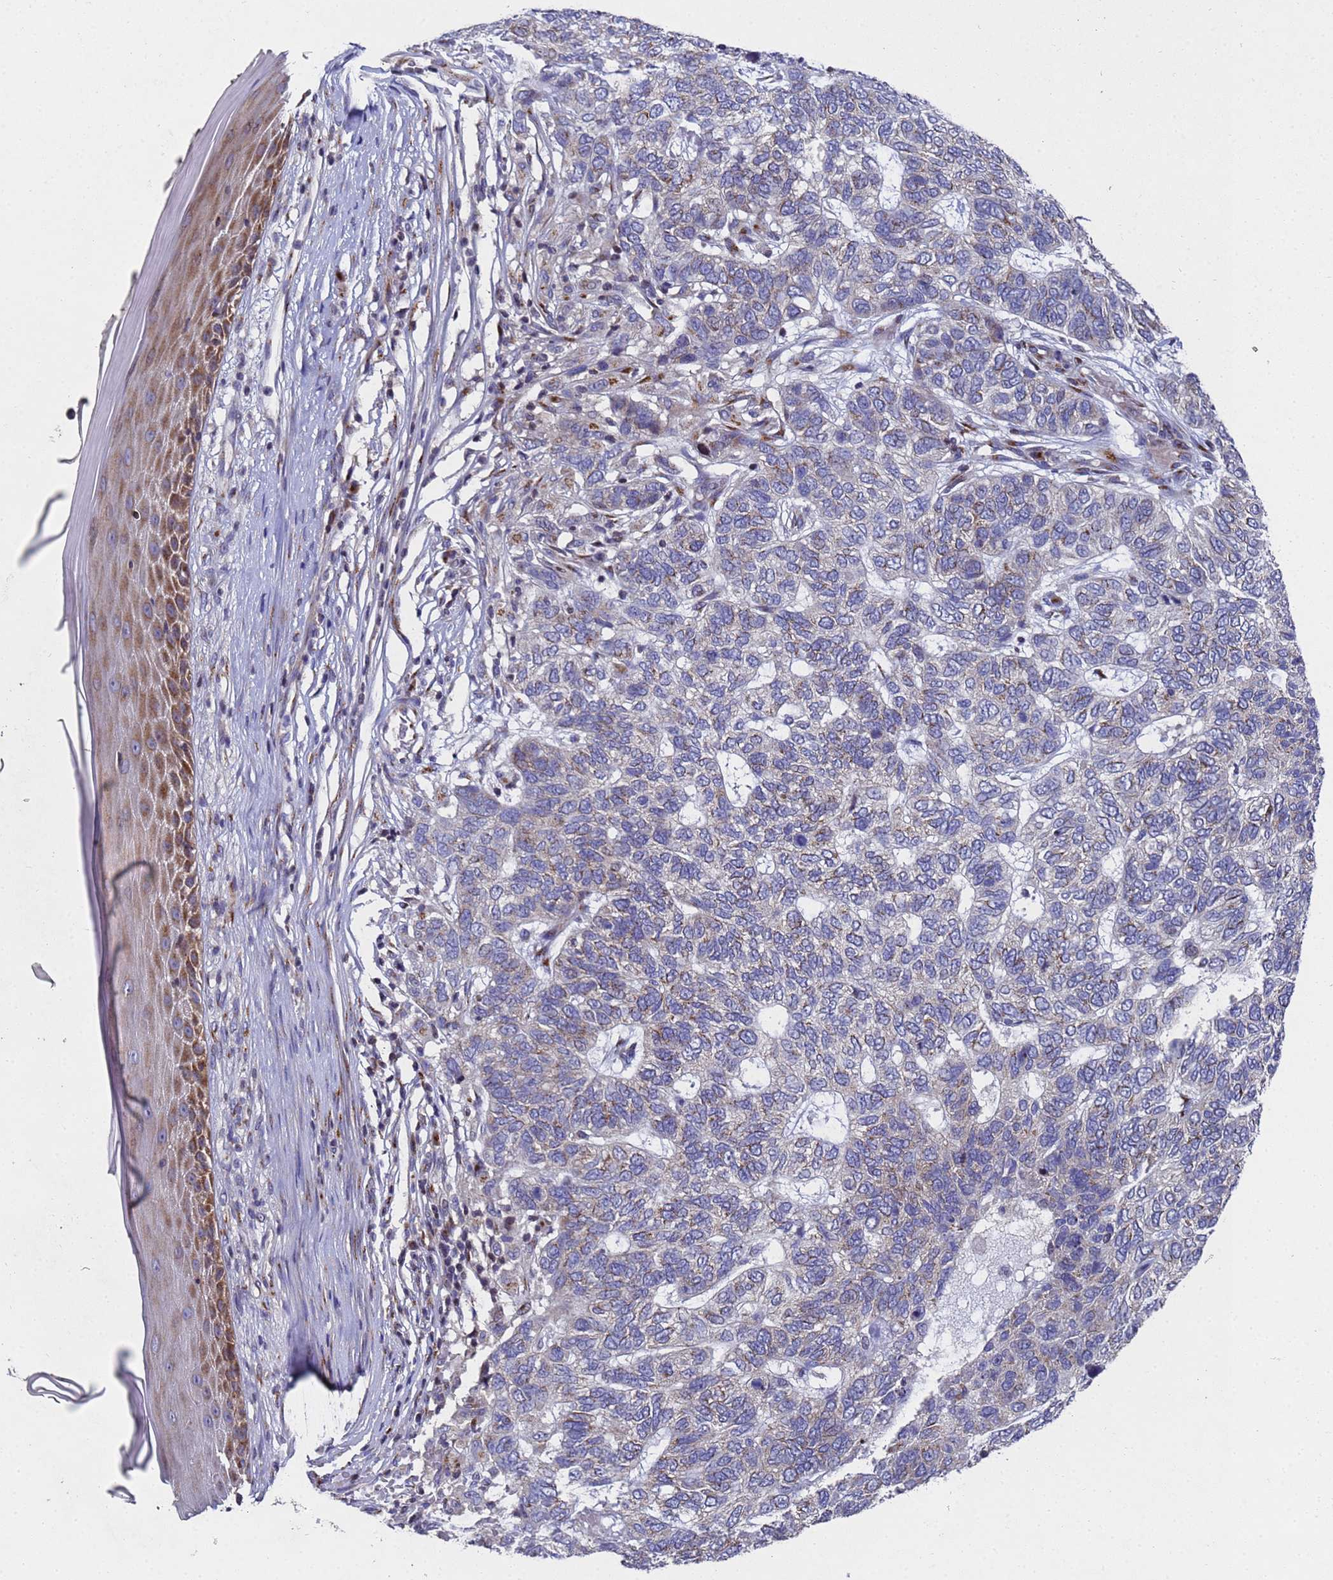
{"staining": {"intensity": "weak", "quantity": "<25%", "location": "cytoplasmic/membranous"}, "tissue": "skin cancer", "cell_type": "Tumor cells", "image_type": "cancer", "snomed": [{"axis": "morphology", "description": "Basal cell carcinoma"}, {"axis": "topography", "description": "Skin"}], "caption": "Immunohistochemical staining of skin basal cell carcinoma demonstrates no significant staining in tumor cells.", "gene": "NSUN6", "patient": {"sex": "female", "age": 65}}